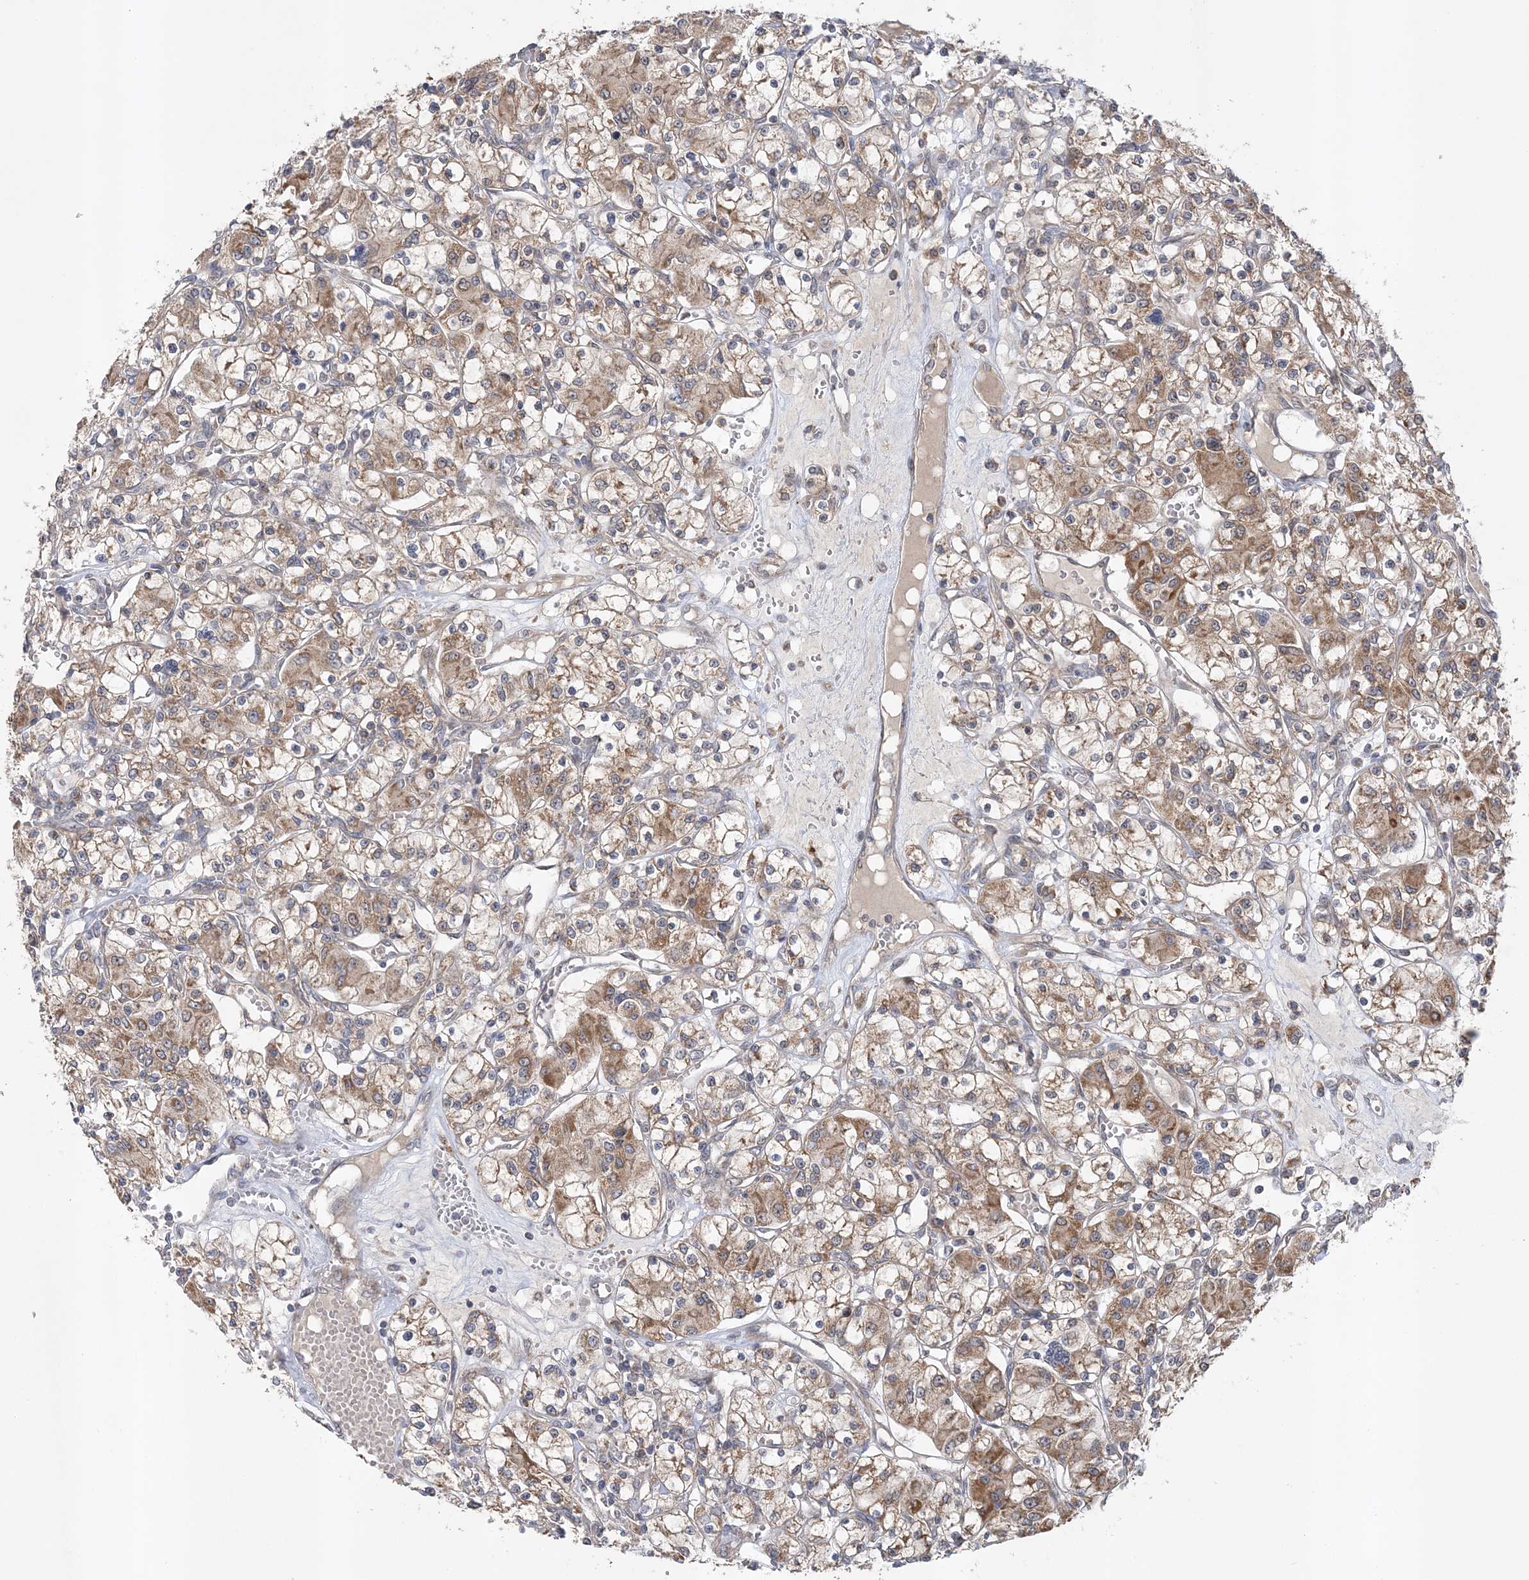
{"staining": {"intensity": "moderate", "quantity": ">75%", "location": "cytoplasmic/membranous"}, "tissue": "renal cancer", "cell_type": "Tumor cells", "image_type": "cancer", "snomed": [{"axis": "morphology", "description": "Adenocarcinoma, NOS"}, {"axis": "topography", "description": "Kidney"}], "caption": "Renal cancer was stained to show a protein in brown. There is medium levels of moderate cytoplasmic/membranous positivity in about >75% of tumor cells.", "gene": "MMADHC", "patient": {"sex": "female", "age": 59}}